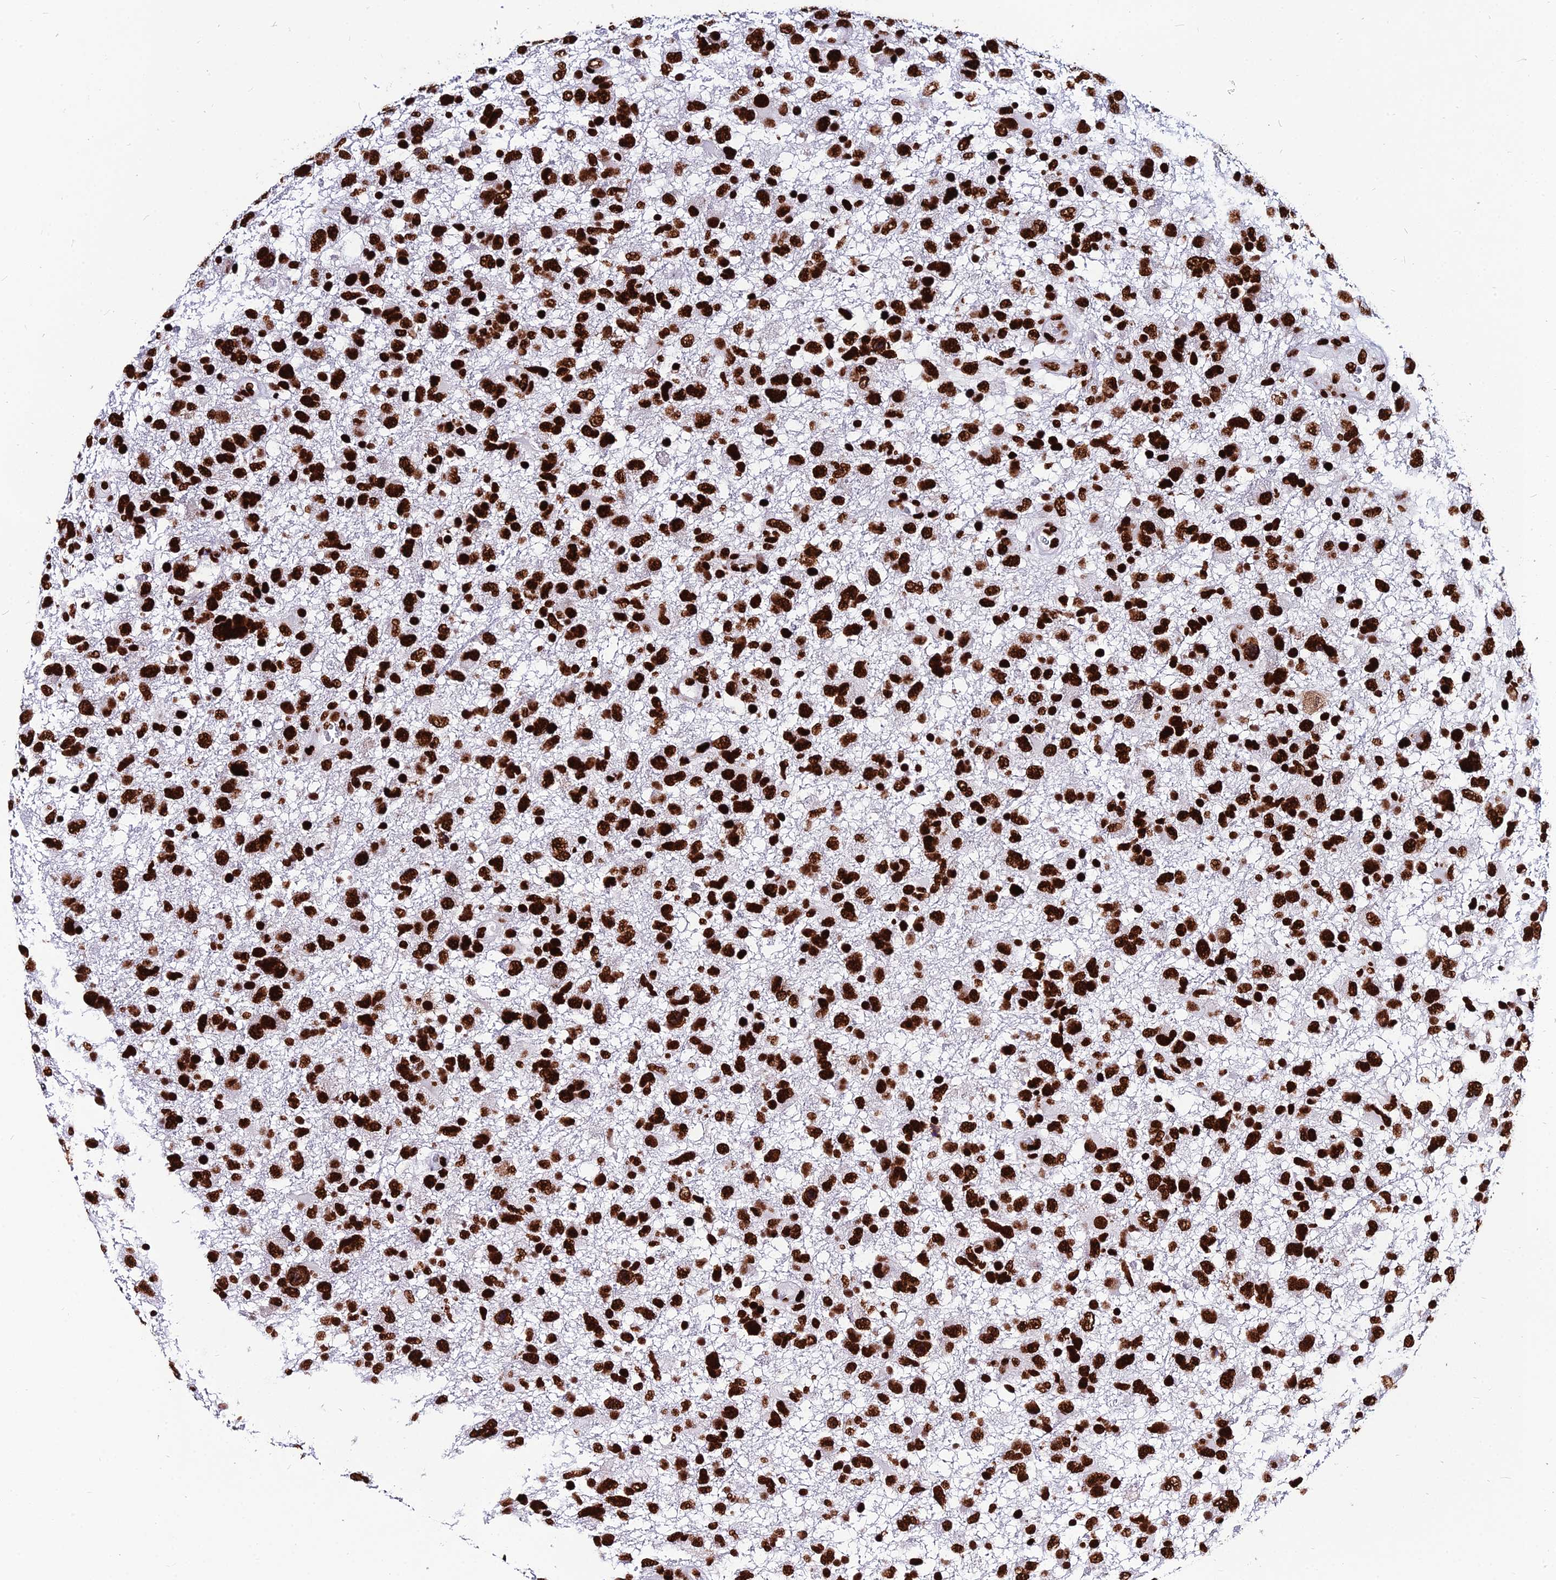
{"staining": {"intensity": "strong", "quantity": ">75%", "location": "nuclear"}, "tissue": "glioma", "cell_type": "Tumor cells", "image_type": "cancer", "snomed": [{"axis": "morphology", "description": "Glioma, malignant, High grade"}, {"axis": "topography", "description": "Brain"}], "caption": "Immunohistochemistry (IHC) of glioma reveals high levels of strong nuclear staining in approximately >75% of tumor cells.", "gene": "HNRNPH1", "patient": {"sex": "male", "age": 61}}